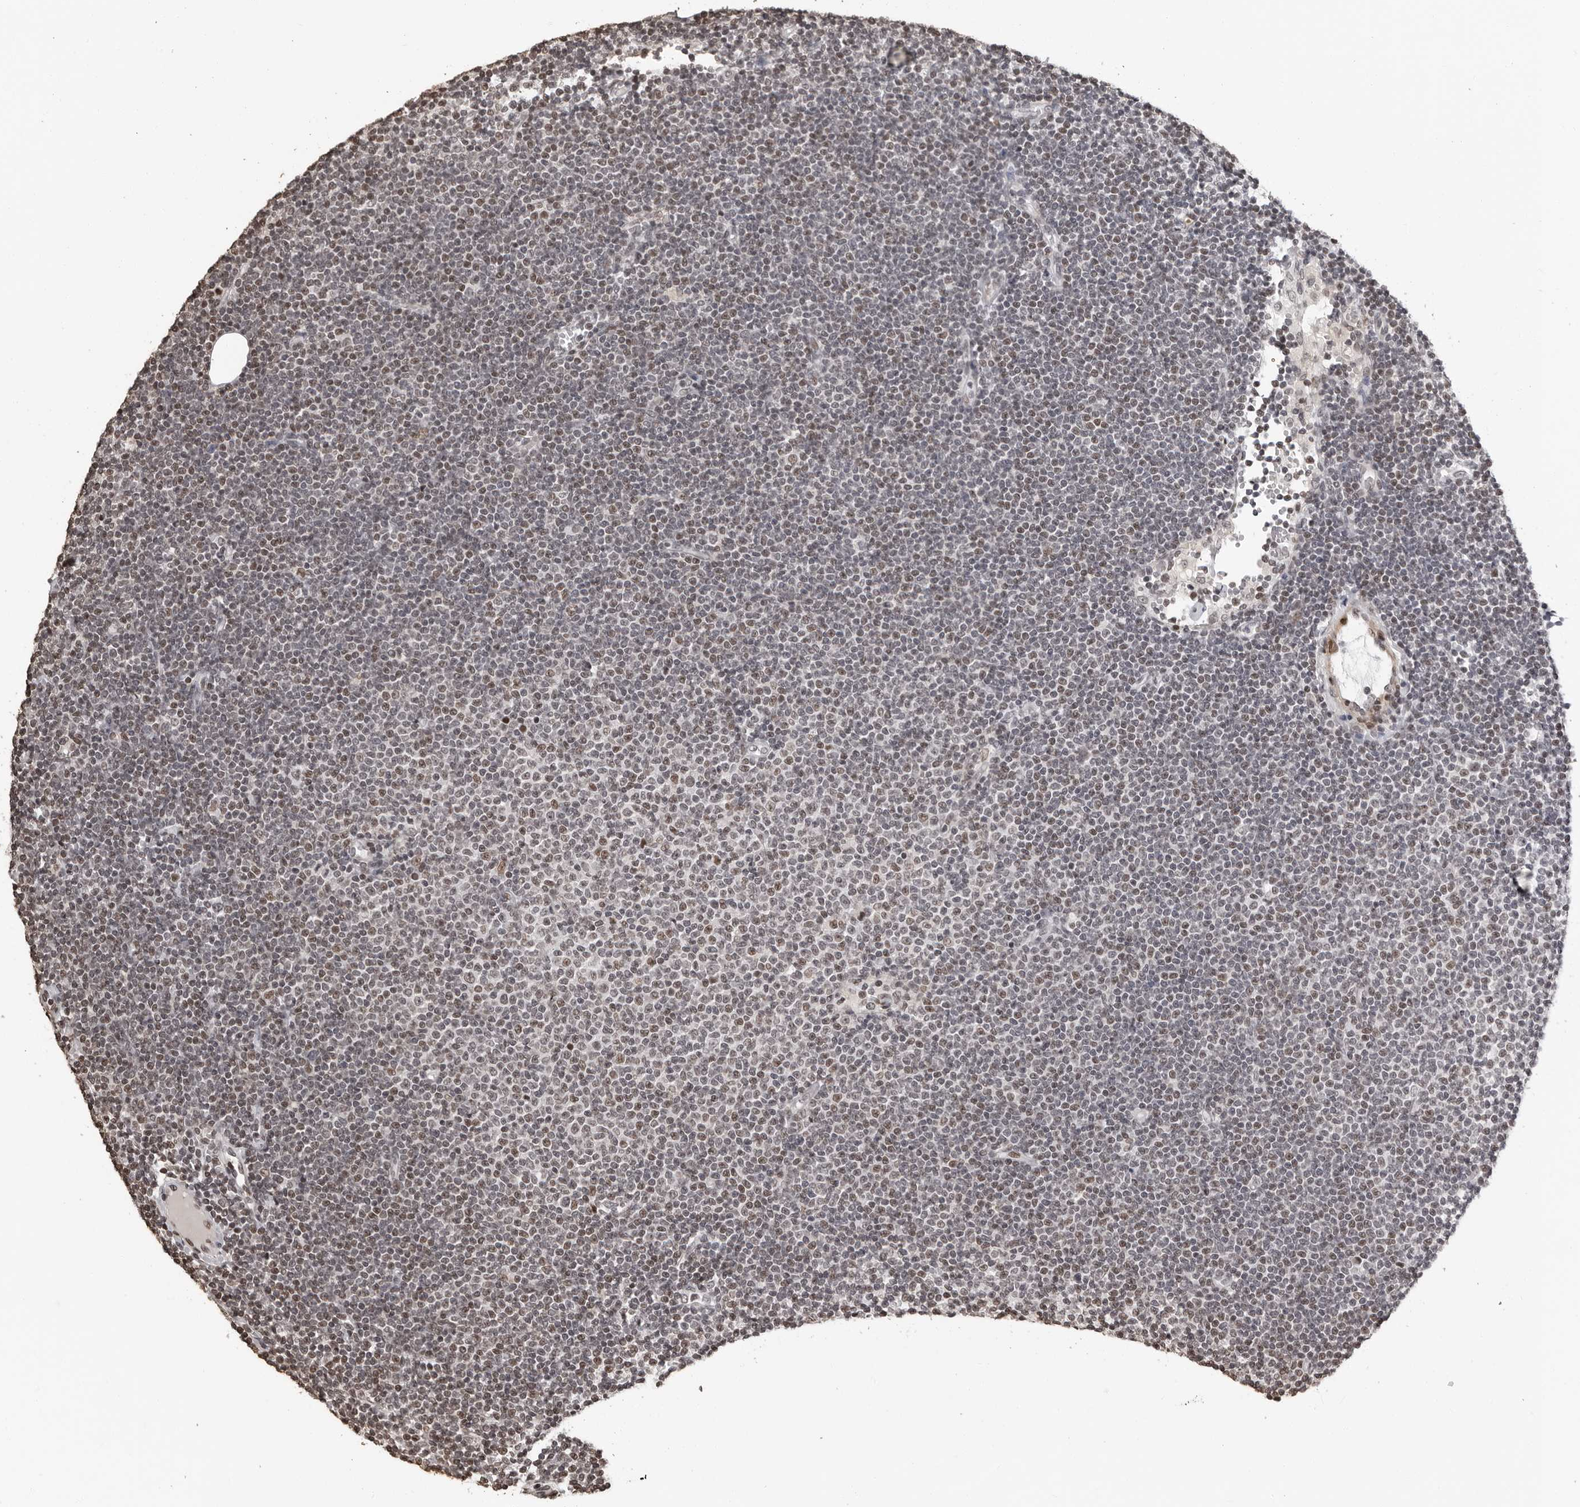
{"staining": {"intensity": "weak", "quantity": "25%-75%", "location": "nuclear"}, "tissue": "lymphoma", "cell_type": "Tumor cells", "image_type": "cancer", "snomed": [{"axis": "morphology", "description": "Malignant lymphoma, non-Hodgkin's type, Low grade"}, {"axis": "topography", "description": "Lymph node"}], "caption": "Immunohistochemical staining of malignant lymphoma, non-Hodgkin's type (low-grade) shows weak nuclear protein positivity in about 25%-75% of tumor cells.", "gene": "ORC1", "patient": {"sex": "female", "age": 53}}